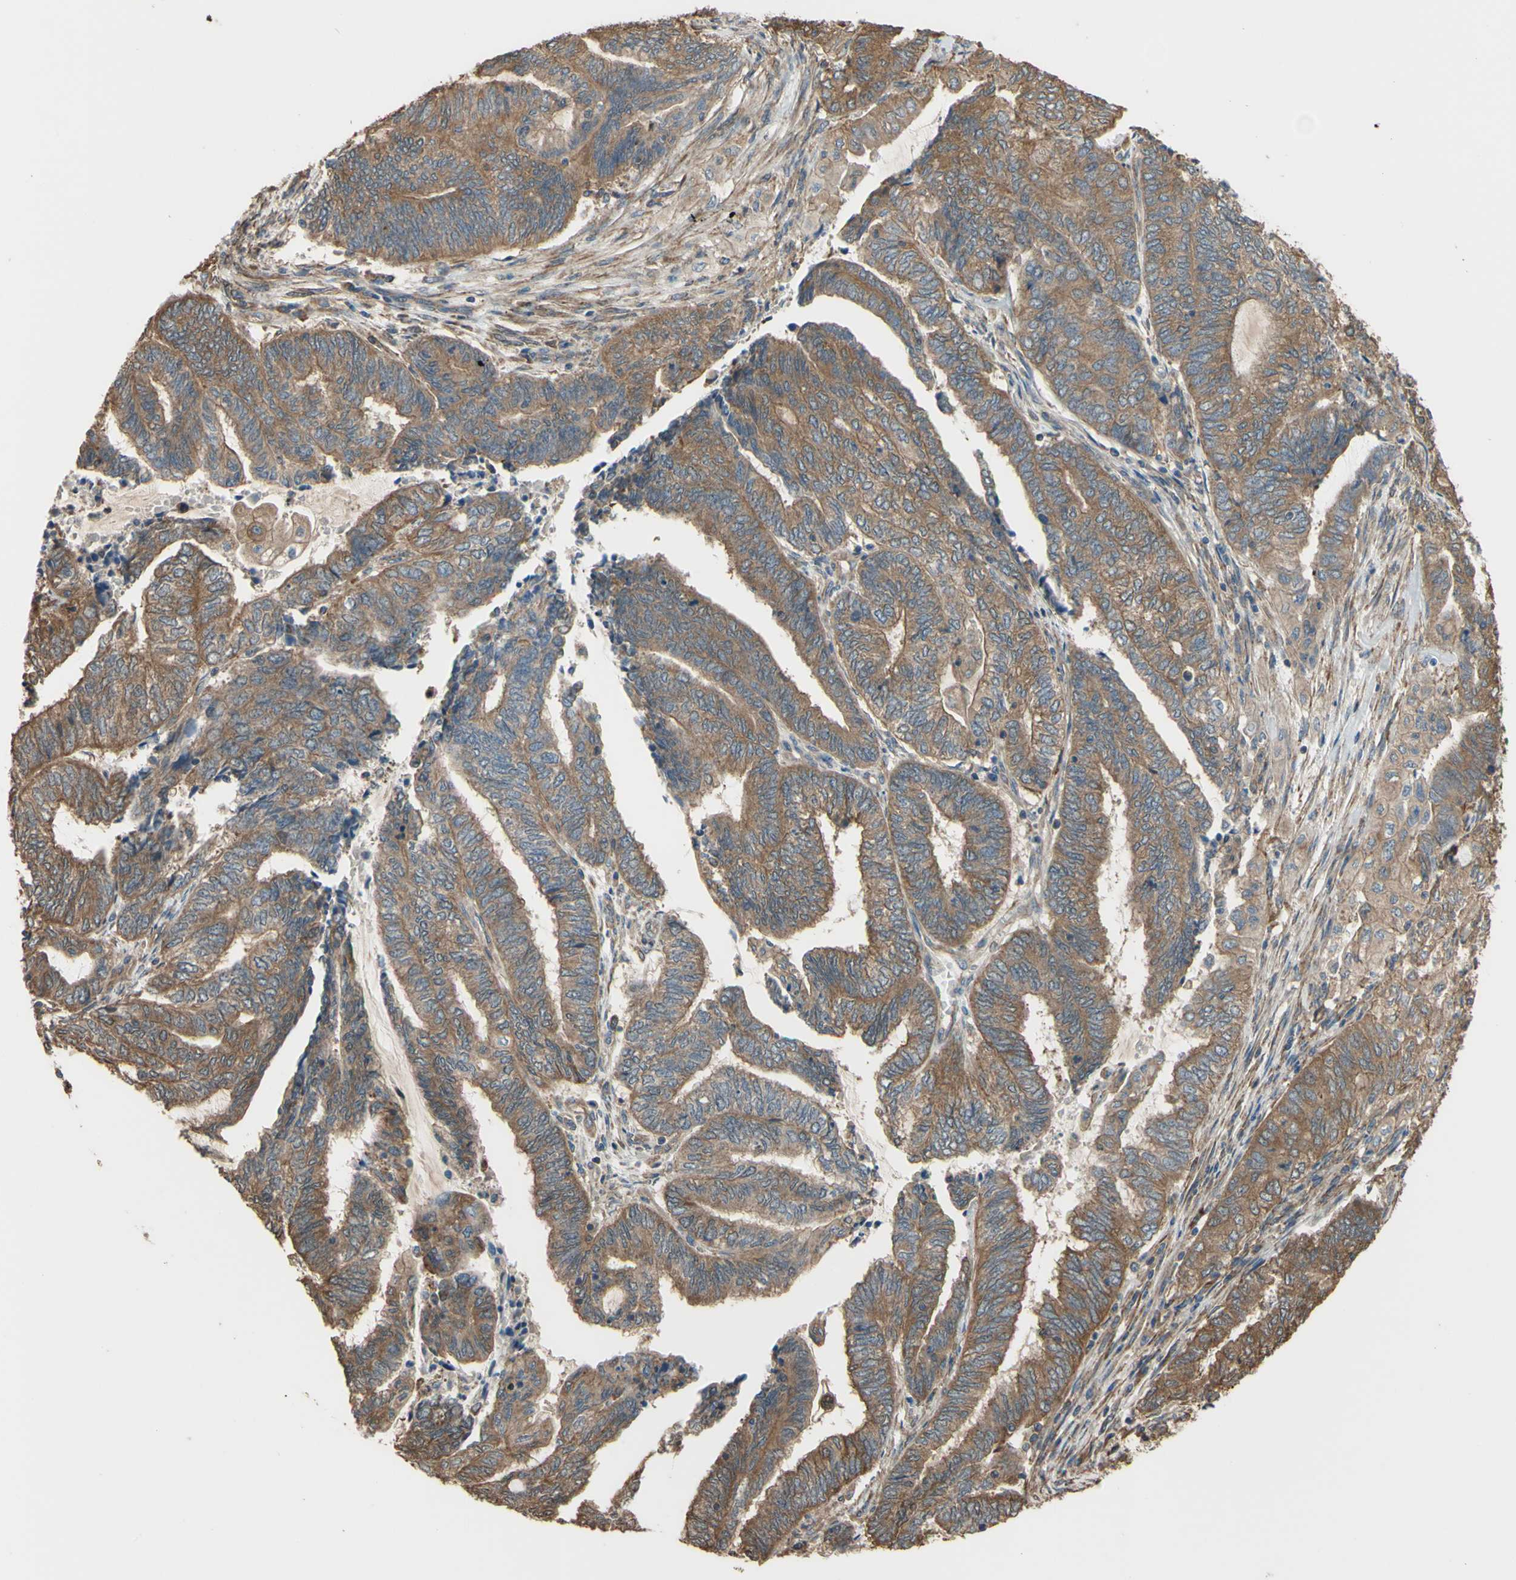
{"staining": {"intensity": "strong", "quantity": ">75%", "location": "cytoplasmic/membranous"}, "tissue": "endometrial cancer", "cell_type": "Tumor cells", "image_type": "cancer", "snomed": [{"axis": "morphology", "description": "Adenocarcinoma, NOS"}, {"axis": "topography", "description": "Uterus"}, {"axis": "topography", "description": "Endometrium"}], "caption": "Human endometrial adenocarcinoma stained for a protein (brown) displays strong cytoplasmic/membranous positive positivity in about >75% of tumor cells.", "gene": "CTTN", "patient": {"sex": "female", "age": 70}}